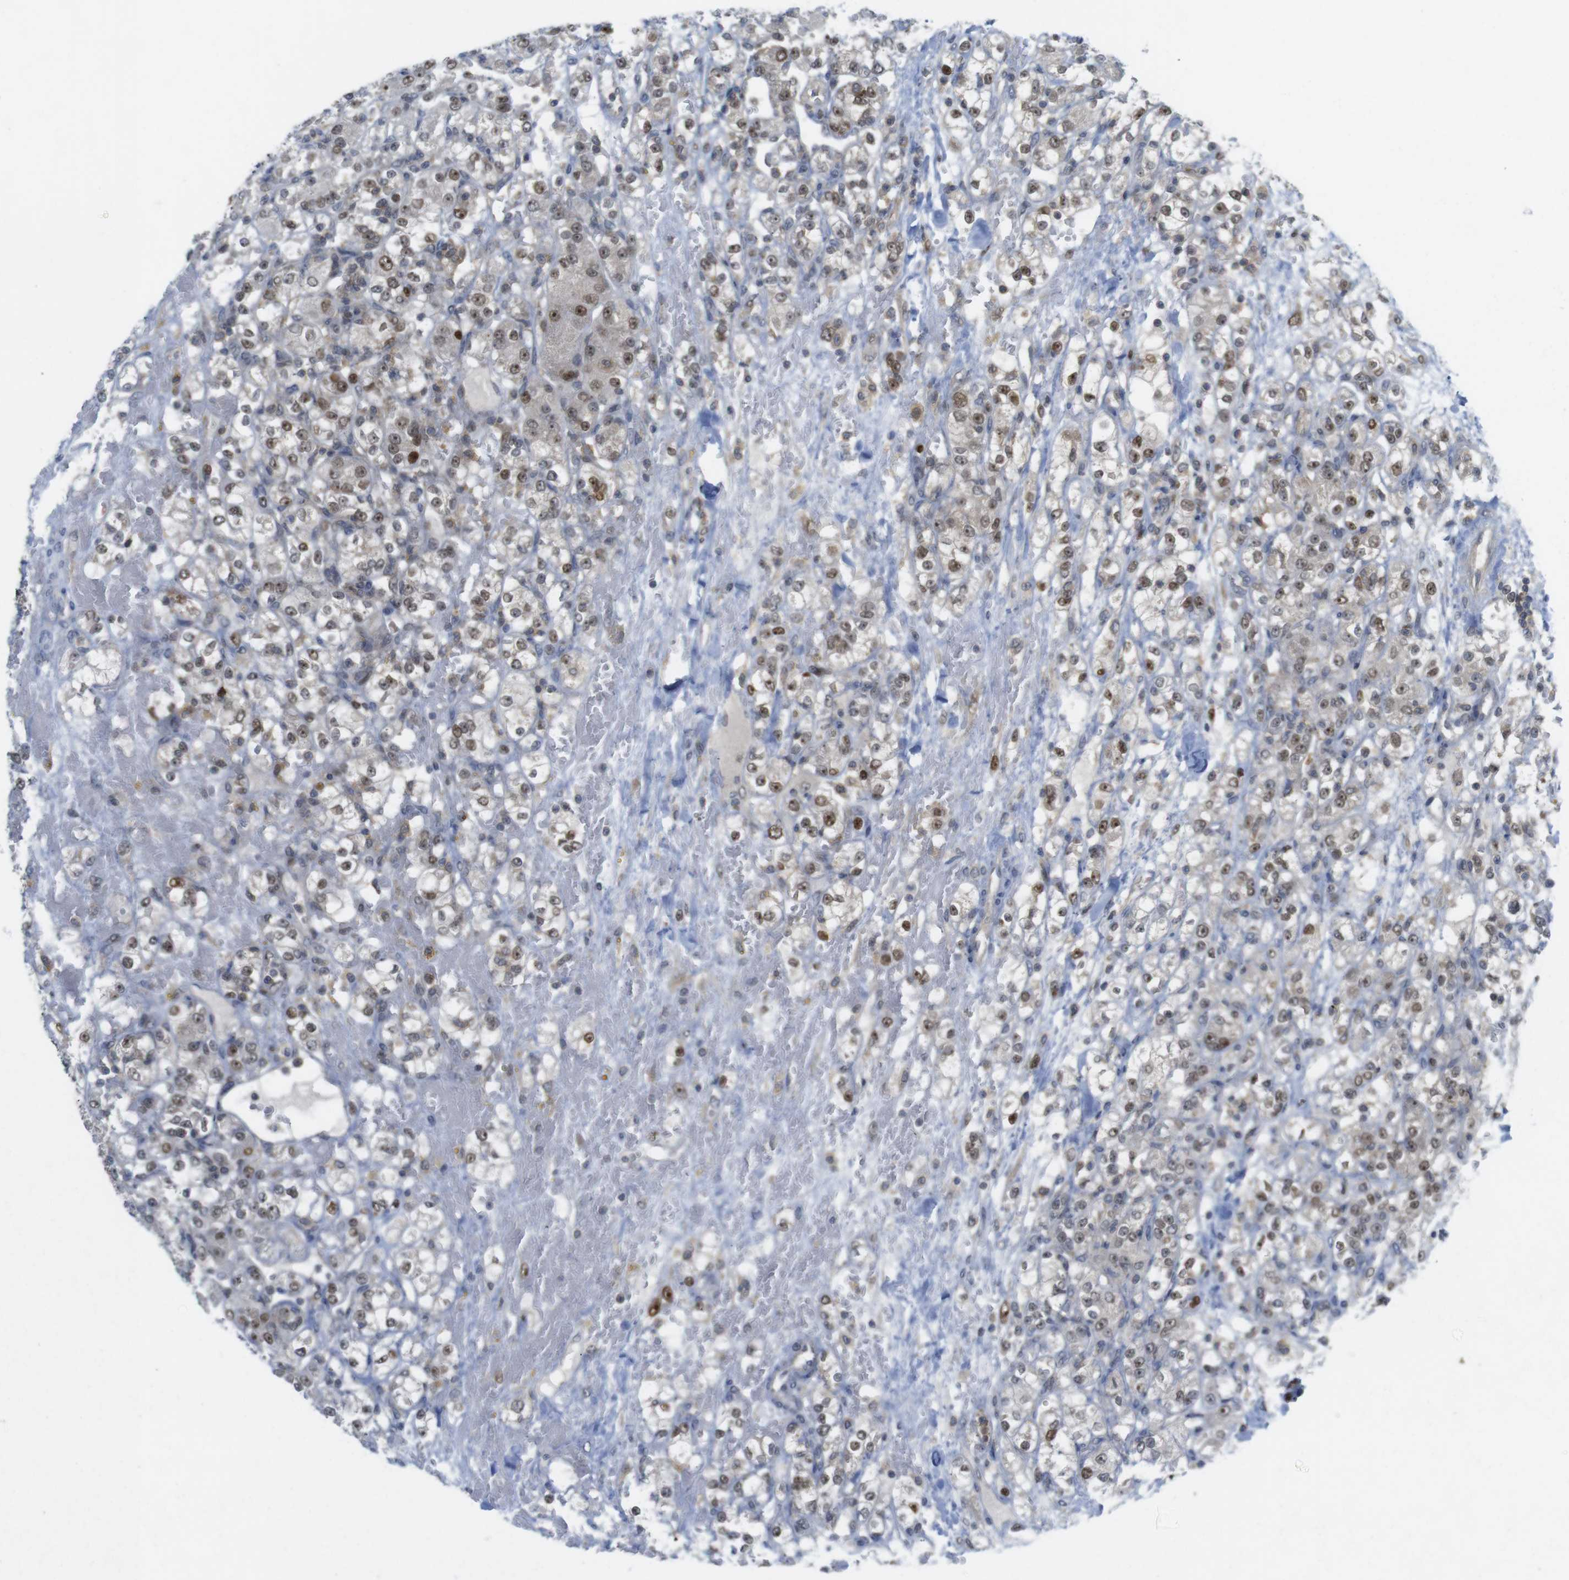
{"staining": {"intensity": "moderate", "quantity": ">75%", "location": "nuclear"}, "tissue": "renal cancer", "cell_type": "Tumor cells", "image_type": "cancer", "snomed": [{"axis": "morphology", "description": "Normal tissue, NOS"}, {"axis": "morphology", "description": "Adenocarcinoma, NOS"}, {"axis": "topography", "description": "Kidney"}], "caption": "About >75% of tumor cells in renal cancer (adenocarcinoma) exhibit moderate nuclear protein positivity as visualized by brown immunohistochemical staining.", "gene": "RCC1", "patient": {"sex": "male", "age": 61}}